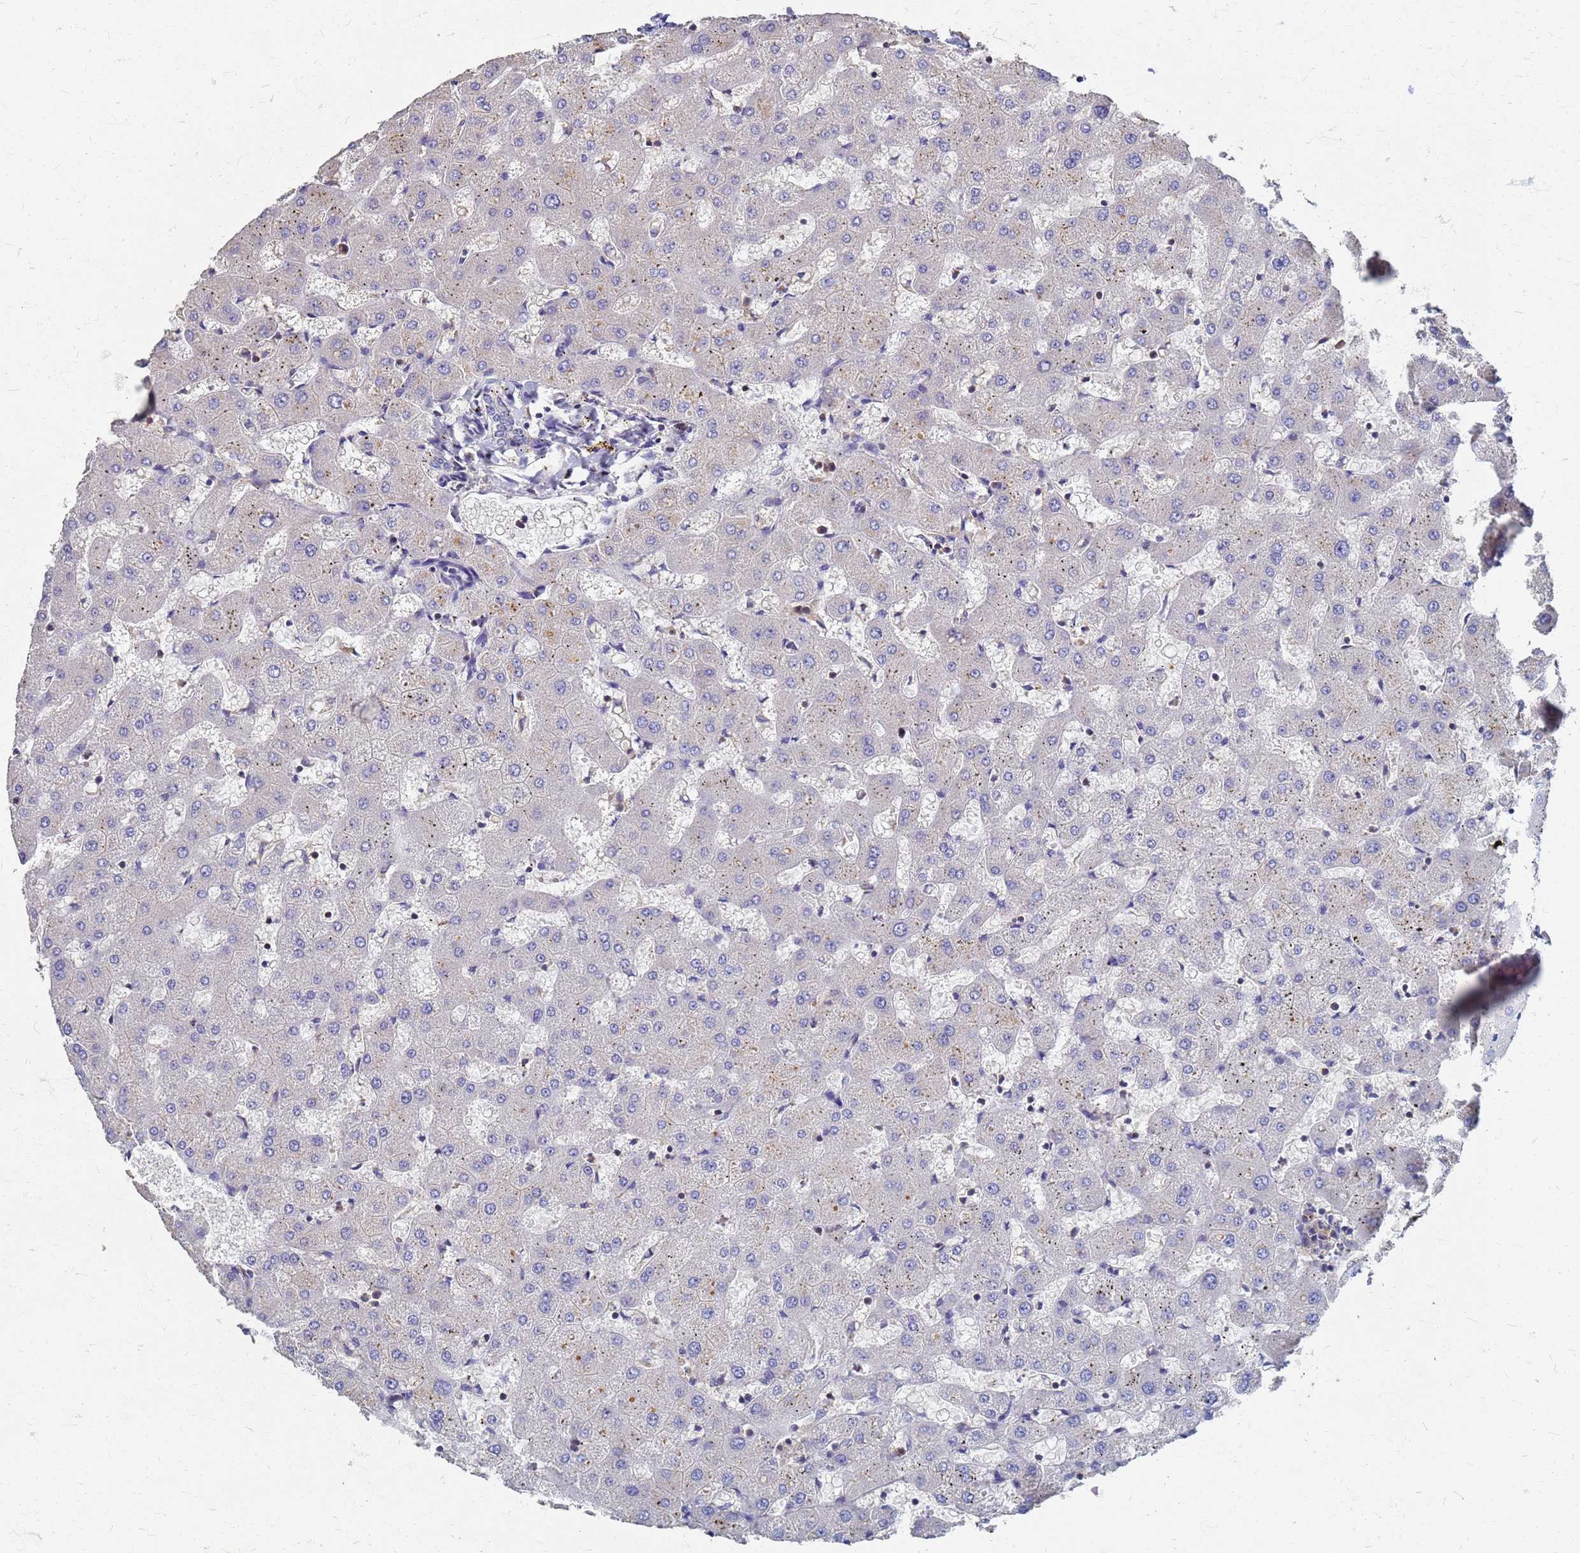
{"staining": {"intensity": "negative", "quantity": "none", "location": "none"}, "tissue": "liver", "cell_type": "Cholangiocytes", "image_type": "normal", "snomed": [{"axis": "morphology", "description": "Normal tissue, NOS"}, {"axis": "topography", "description": "Liver"}], "caption": "High power microscopy photomicrograph of an immunohistochemistry (IHC) photomicrograph of benign liver, revealing no significant positivity in cholangiocytes.", "gene": "KRCC1", "patient": {"sex": "female", "age": 63}}